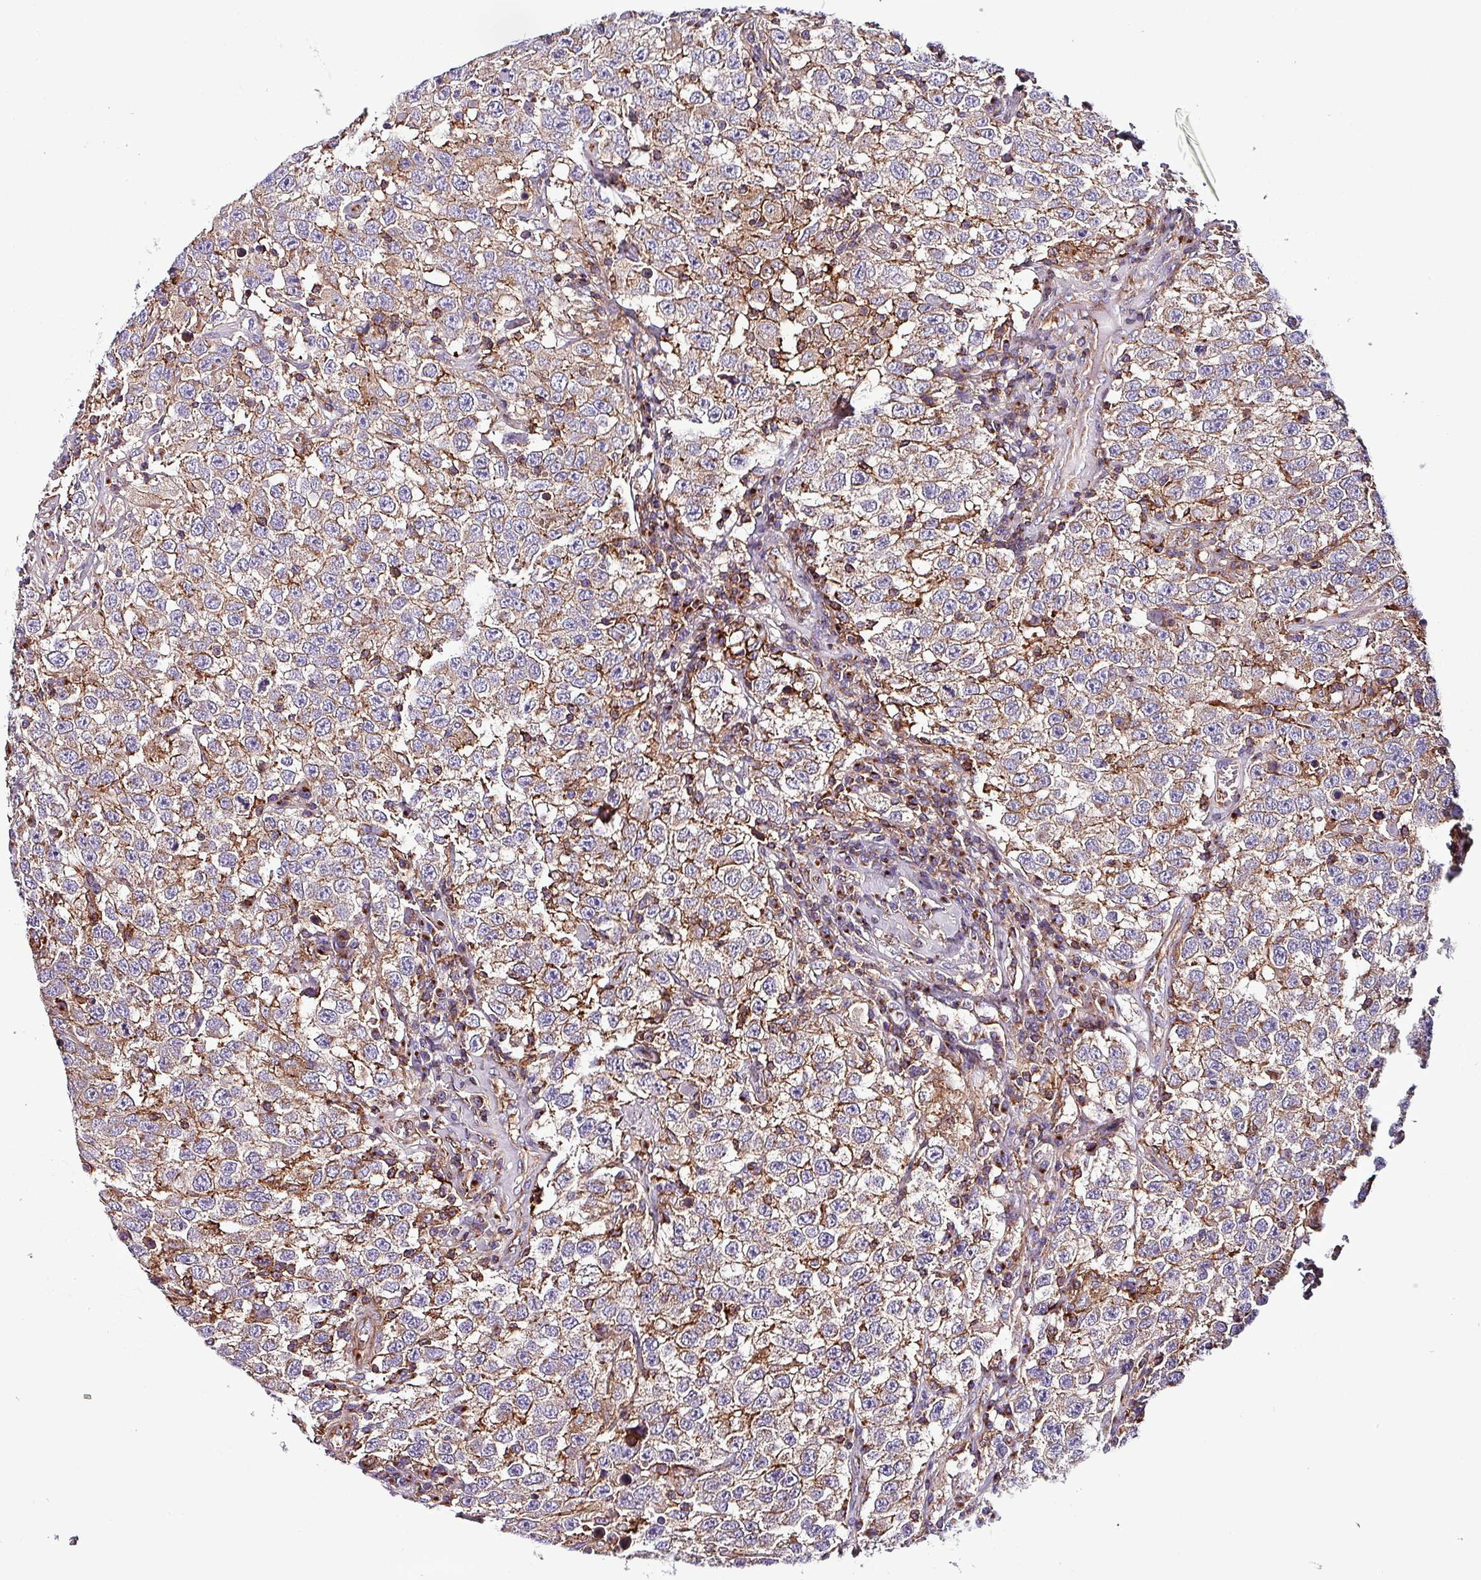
{"staining": {"intensity": "weak", "quantity": "25%-75%", "location": "cytoplasmic/membranous"}, "tissue": "testis cancer", "cell_type": "Tumor cells", "image_type": "cancer", "snomed": [{"axis": "morphology", "description": "Seminoma, NOS"}, {"axis": "topography", "description": "Testis"}], "caption": "Immunohistochemistry (IHC) (DAB) staining of seminoma (testis) shows weak cytoplasmic/membranous protein expression in approximately 25%-75% of tumor cells.", "gene": "VAMP4", "patient": {"sex": "male", "age": 41}}